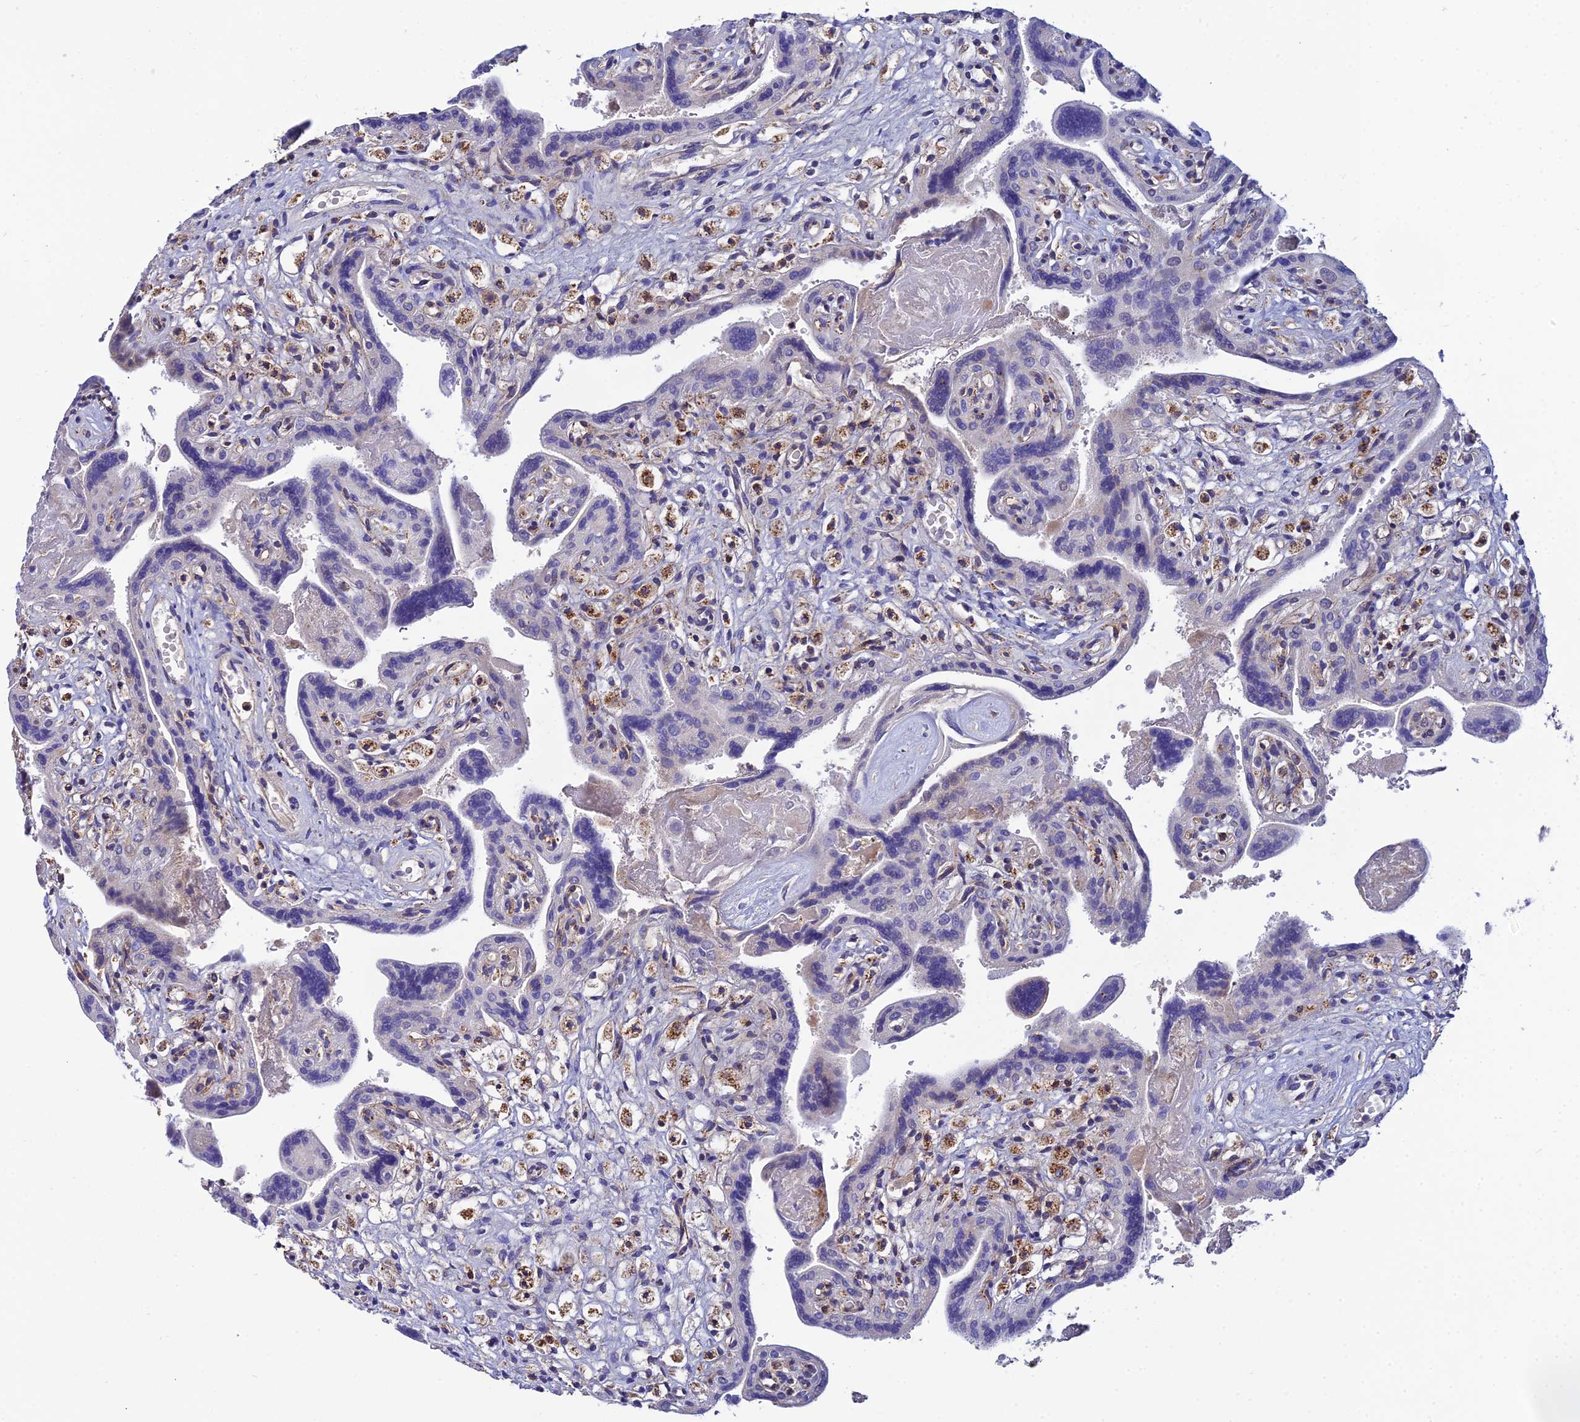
{"staining": {"intensity": "moderate", "quantity": "<25%", "location": "cytoplasmic/membranous"}, "tissue": "placenta", "cell_type": "Trophoblastic cells", "image_type": "normal", "snomed": [{"axis": "morphology", "description": "Normal tissue, NOS"}, {"axis": "topography", "description": "Placenta"}], "caption": "Protein analysis of unremarkable placenta exhibits moderate cytoplasmic/membranous expression in approximately <25% of trophoblastic cells. The protein is stained brown, and the nuclei are stained in blue (DAB IHC with brightfield microscopy, high magnification).", "gene": "NIPSNAP3A", "patient": {"sex": "female", "age": 37}}